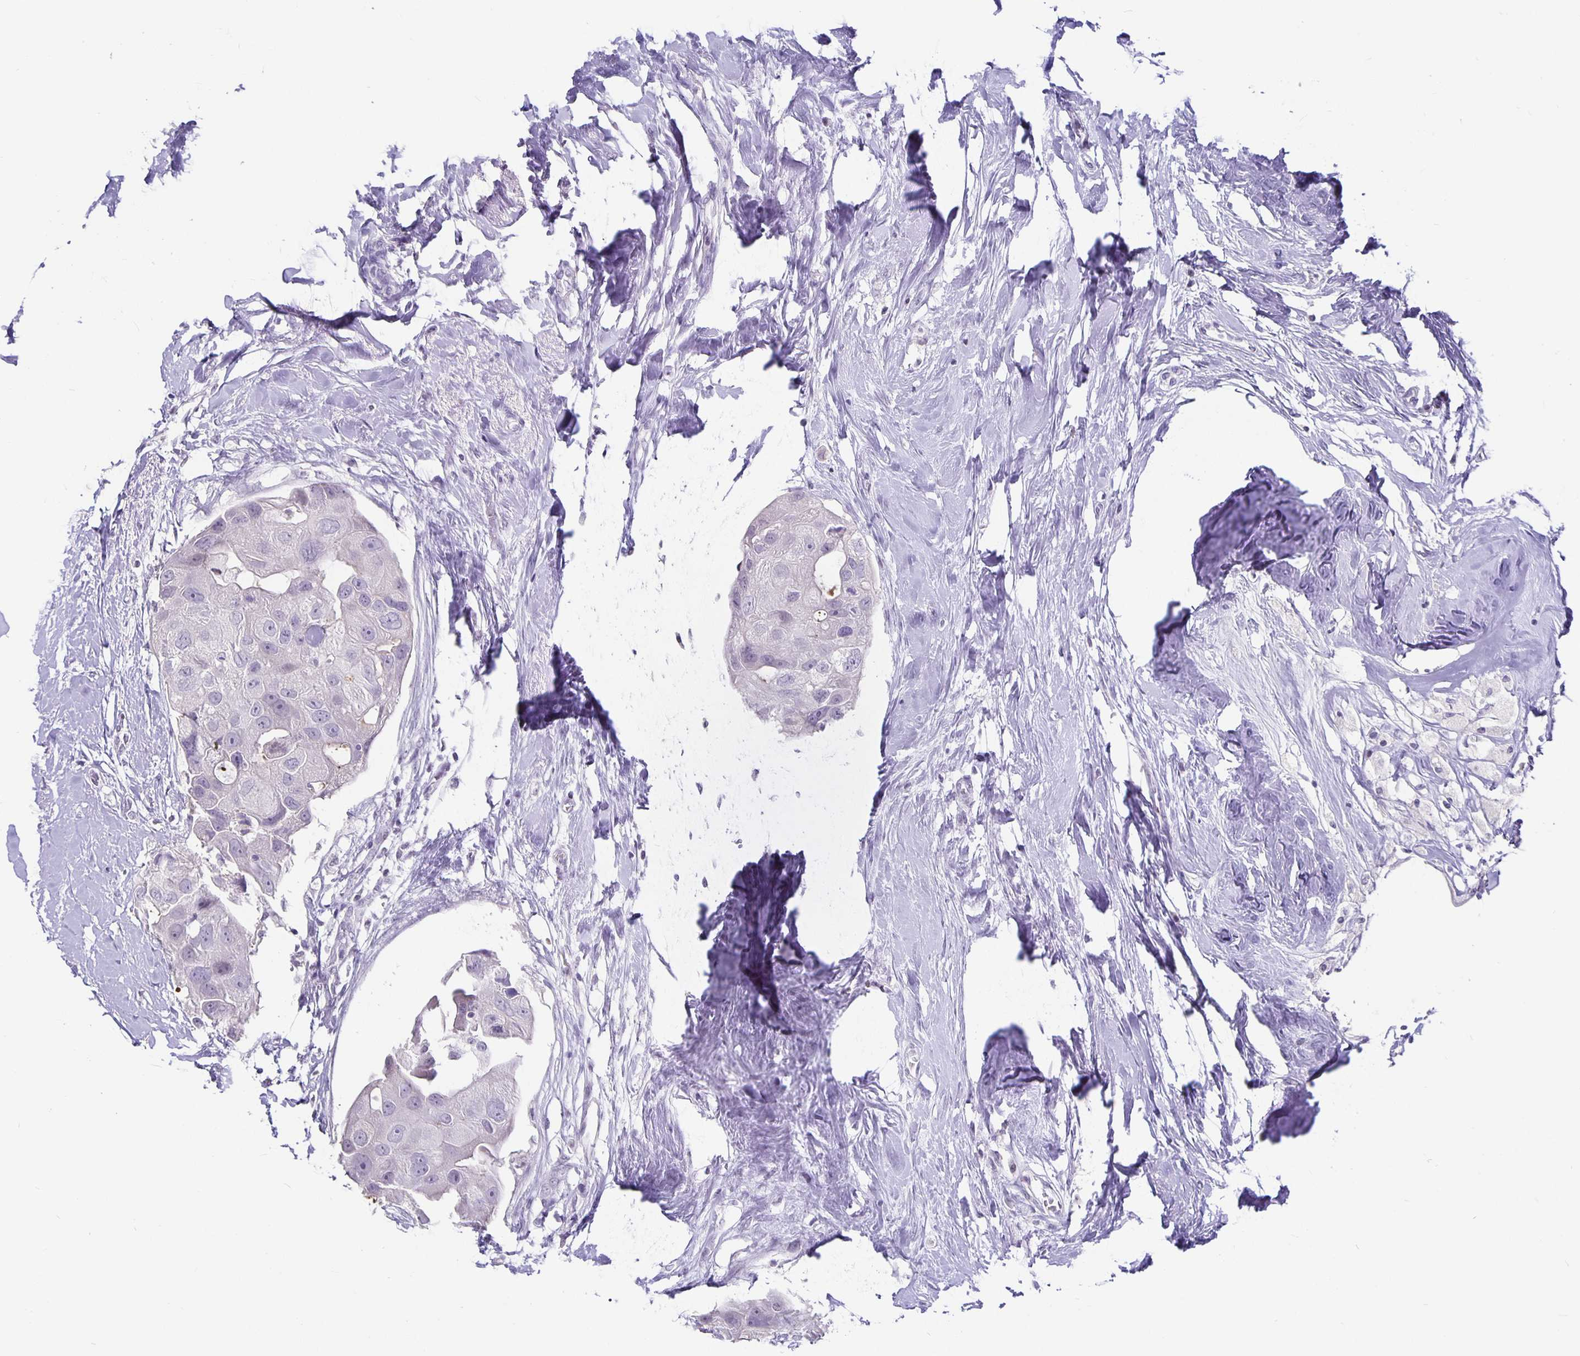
{"staining": {"intensity": "negative", "quantity": "none", "location": "none"}, "tissue": "breast cancer", "cell_type": "Tumor cells", "image_type": "cancer", "snomed": [{"axis": "morphology", "description": "Duct carcinoma"}, {"axis": "topography", "description": "Breast"}], "caption": "Immunohistochemistry (IHC) of infiltrating ductal carcinoma (breast) displays no expression in tumor cells.", "gene": "OLIG2", "patient": {"sex": "female", "age": 43}}